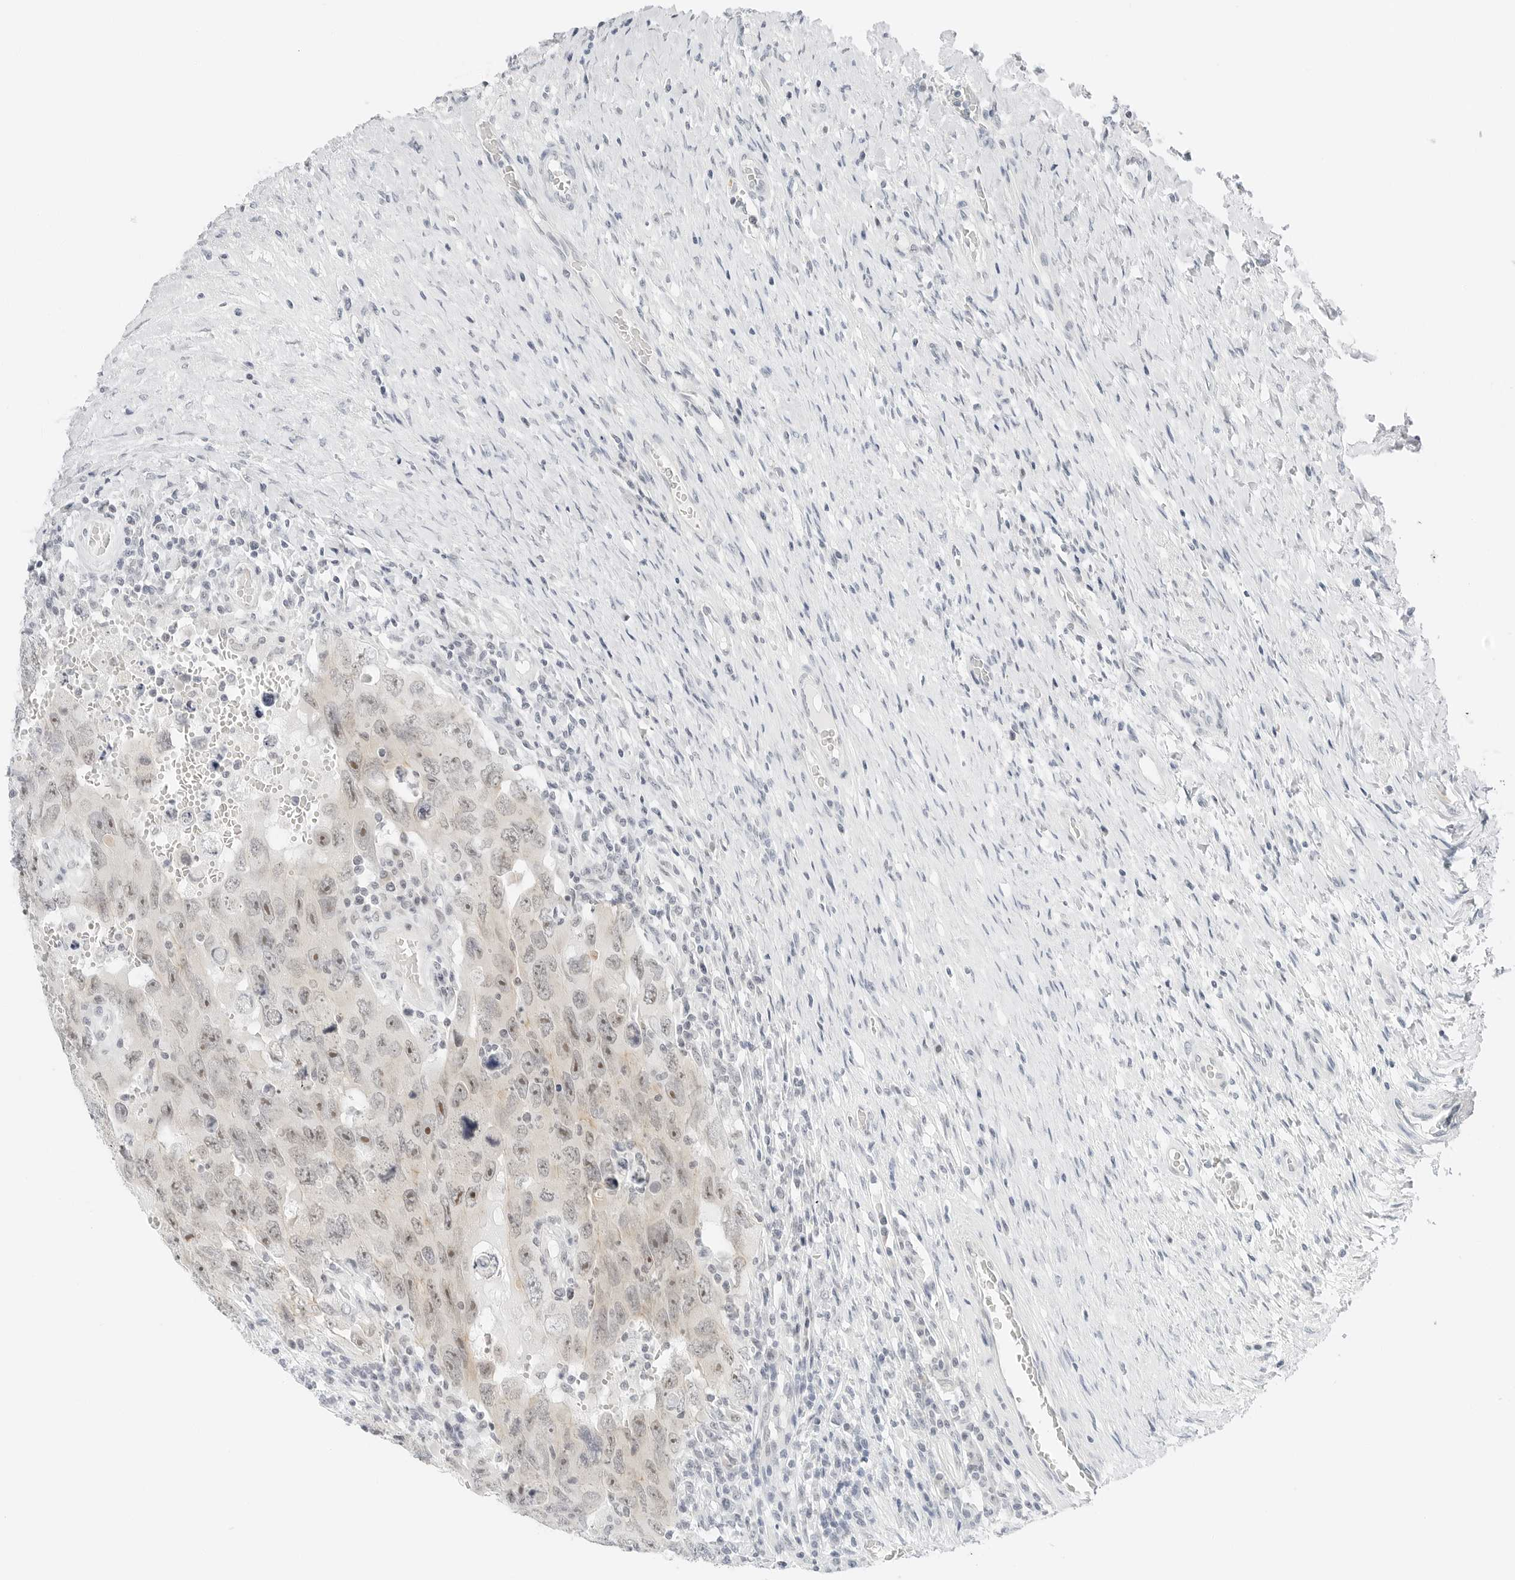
{"staining": {"intensity": "moderate", "quantity": "<25%", "location": "nuclear"}, "tissue": "testis cancer", "cell_type": "Tumor cells", "image_type": "cancer", "snomed": [{"axis": "morphology", "description": "Carcinoma, Embryonal, NOS"}, {"axis": "topography", "description": "Testis"}], "caption": "Testis cancer stained with a brown dye displays moderate nuclear positive positivity in about <25% of tumor cells.", "gene": "CCSAP", "patient": {"sex": "male", "age": 26}}